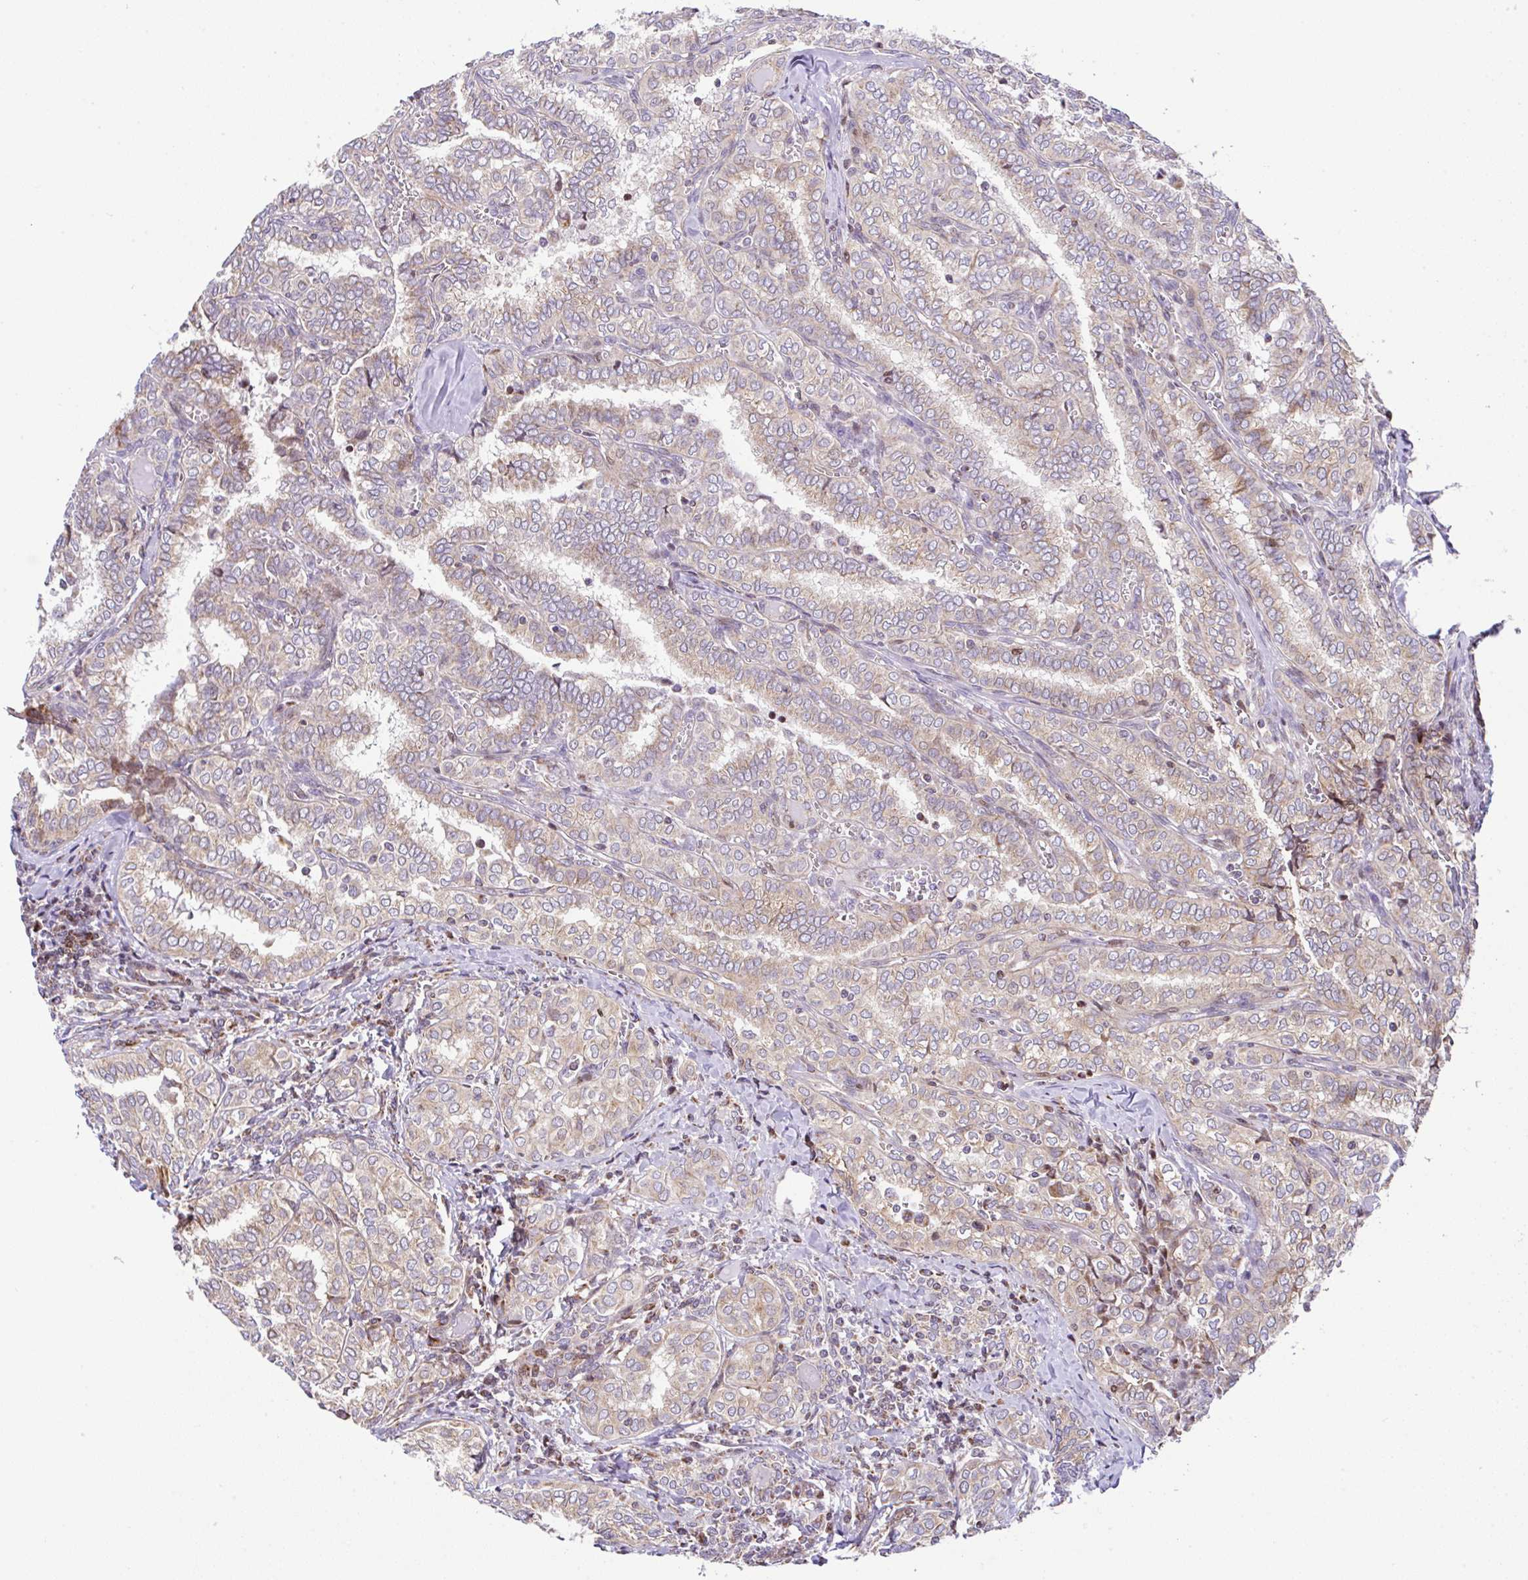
{"staining": {"intensity": "weak", "quantity": ">75%", "location": "cytoplasmic/membranous"}, "tissue": "thyroid cancer", "cell_type": "Tumor cells", "image_type": "cancer", "snomed": [{"axis": "morphology", "description": "Papillary adenocarcinoma, NOS"}, {"axis": "topography", "description": "Thyroid gland"}], "caption": "Thyroid papillary adenocarcinoma was stained to show a protein in brown. There is low levels of weak cytoplasmic/membranous staining in about >75% of tumor cells.", "gene": "FIGNL1", "patient": {"sex": "female", "age": 30}}